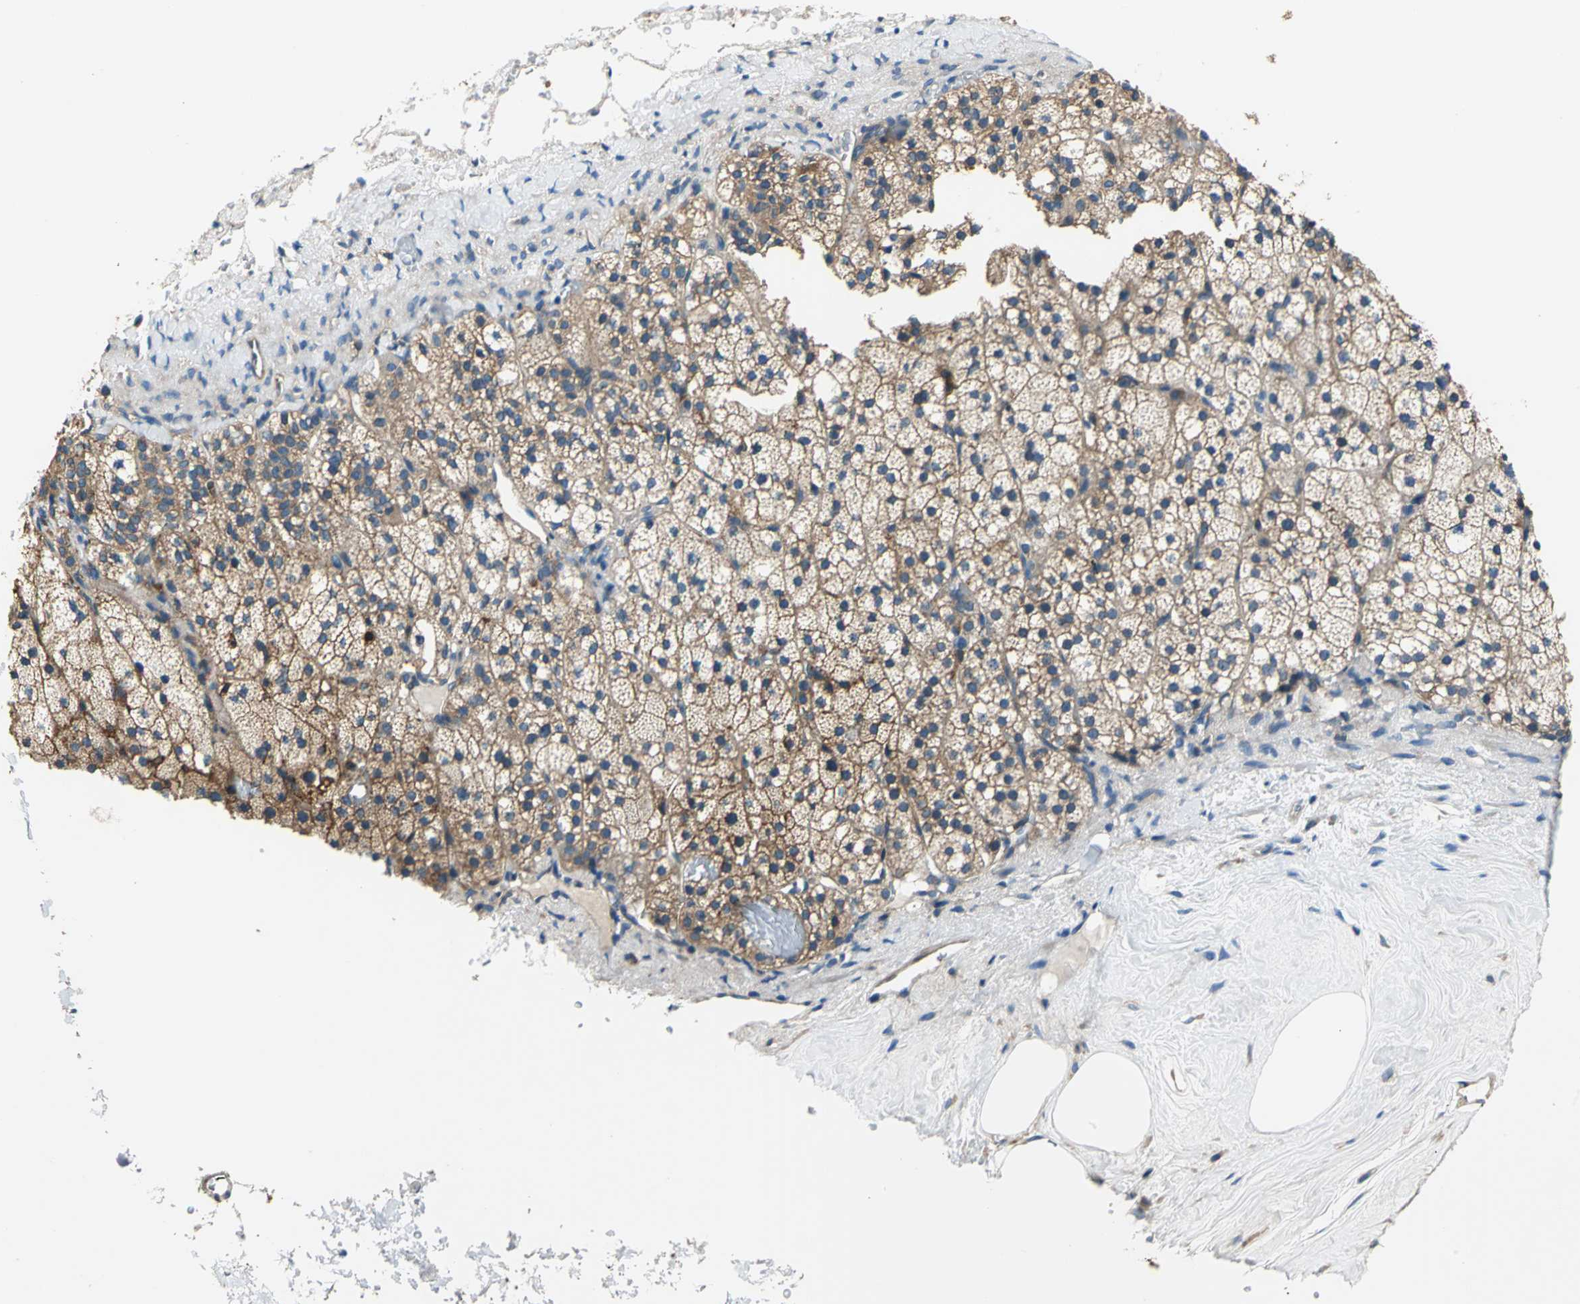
{"staining": {"intensity": "moderate", "quantity": ">75%", "location": "cytoplasmic/membranous"}, "tissue": "adrenal gland", "cell_type": "Glandular cells", "image_type": "normal", "snomed": [{"axis": "morphology", "description": "Normal tissue, NOS"}, {"axis": "topography", "description": "Adrenal gland"}], "caption": "Immunohistochemical staining of benign human adrenal gland displays >75% levels of moderate cytoplasmic/membranous protein positivity in about >75% of glandular cells.", "gene": "DDX3X", "patient": {"sex": "male", "age": 35}}